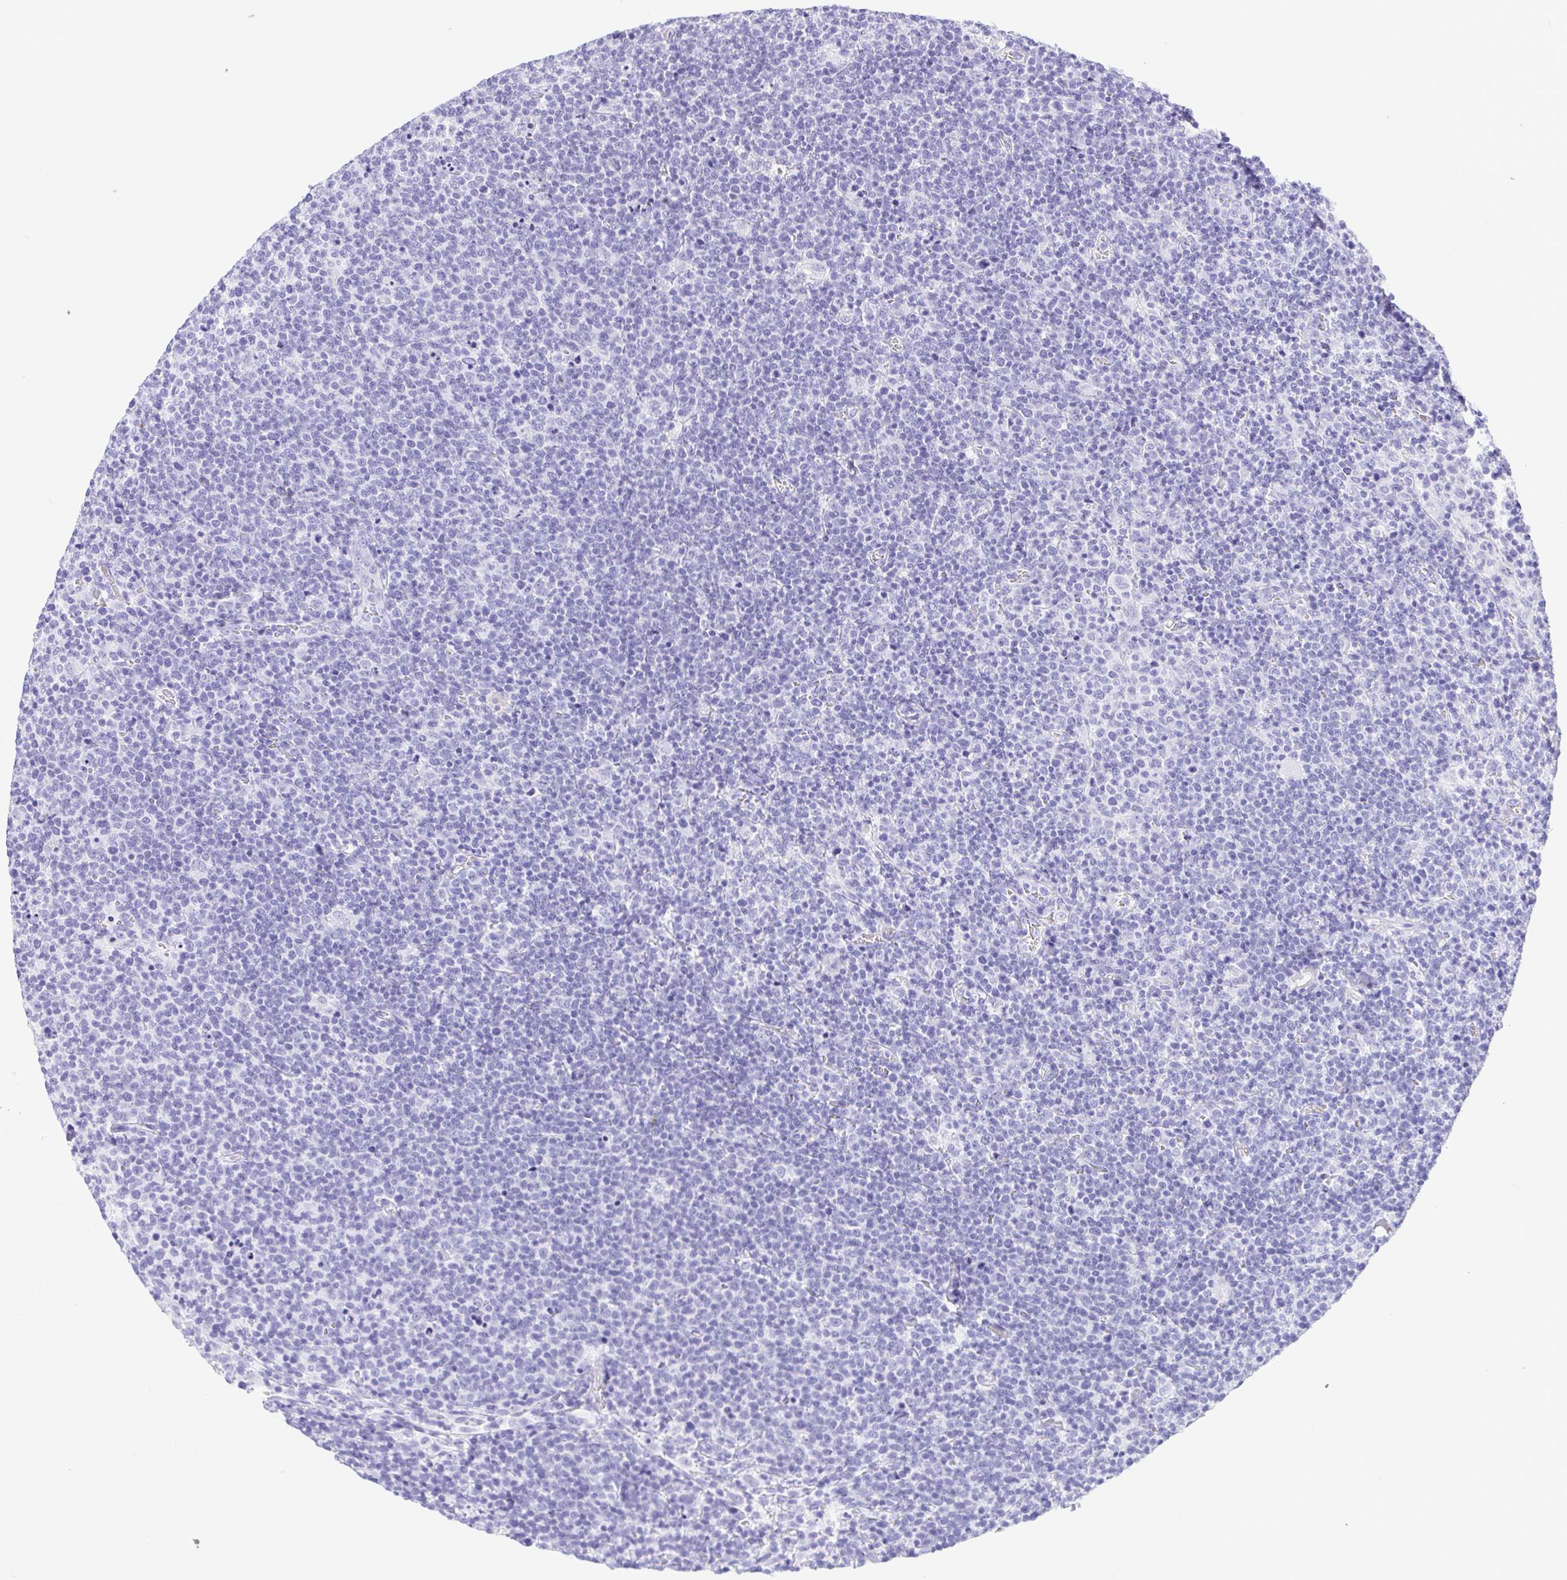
{"staining": {"intensity": "negative", "quantity": "none", "location": "none"}, "tissue": "lymphoma", "cell_type": "Tumor cells", "image_type": "cancer", "snomed": [{"axis": "morphology", "description": "Malignant lymphoma, non-Hodgkin's type, High grade"}, {"axis": "topography", "description": "Lymph node"}], "caption": "Immunohistochemical staining of malignant lymphoma, non-Hodgkin's type (high-grade) shows no significant expression in tumor cells. (Stains: DAB (3,3'-diaminobenzidine) immunohistochemistry with hematoxylin counter stain, Microscopy: brightfield microscopy at high magnification).", "gene": "CDSN", "patient": {"sex": "male", "age": 61}}